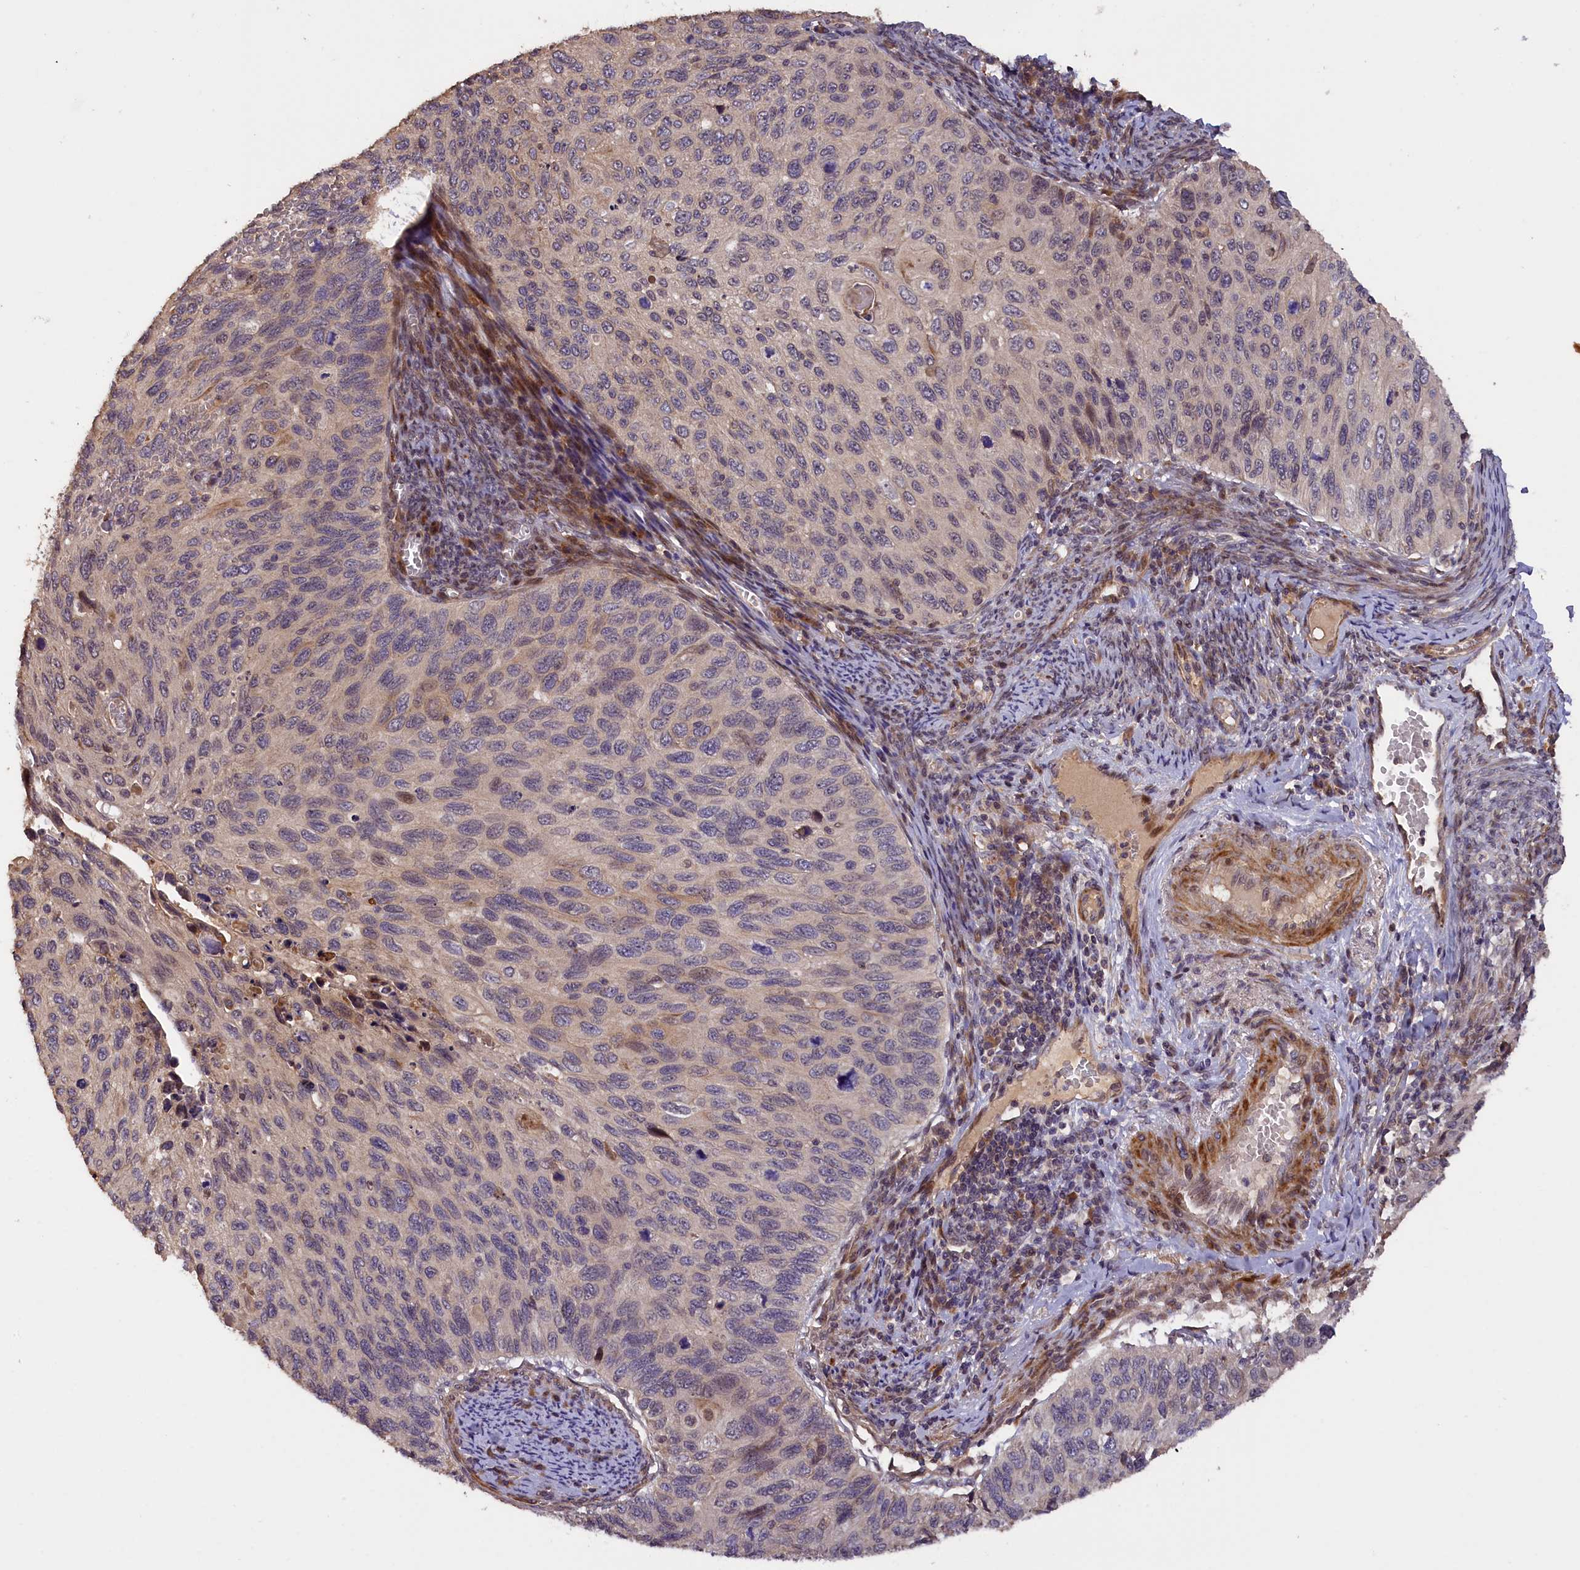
{"staining": {"intensity": "weak", "quantity": "<25%", "location": "cytoplasmic/membranous"}, "tissue": "cervical cancer", "cell_type": "Tumor cells", "image_type": "cancer", "snomed": [{"axis": "morphology", "description": "Squamous cell carcinoma, NOS"}, {"axis": "topography", "description": "Cervix"}], "caption": "DAB (3,3'-diaminobenzidine) immunohistochemical staining of squamous cell carcinoma (cervical) demonstrates no significant positivity in tumor cells. (Stains: DAB immunohistochemistry (IHC) with hematoxylin counter stain, Microscopy: brightfield microscopy at high magnification).", "gene": "DNAJB9", "patient": {"sex": "female", "age": 70}}